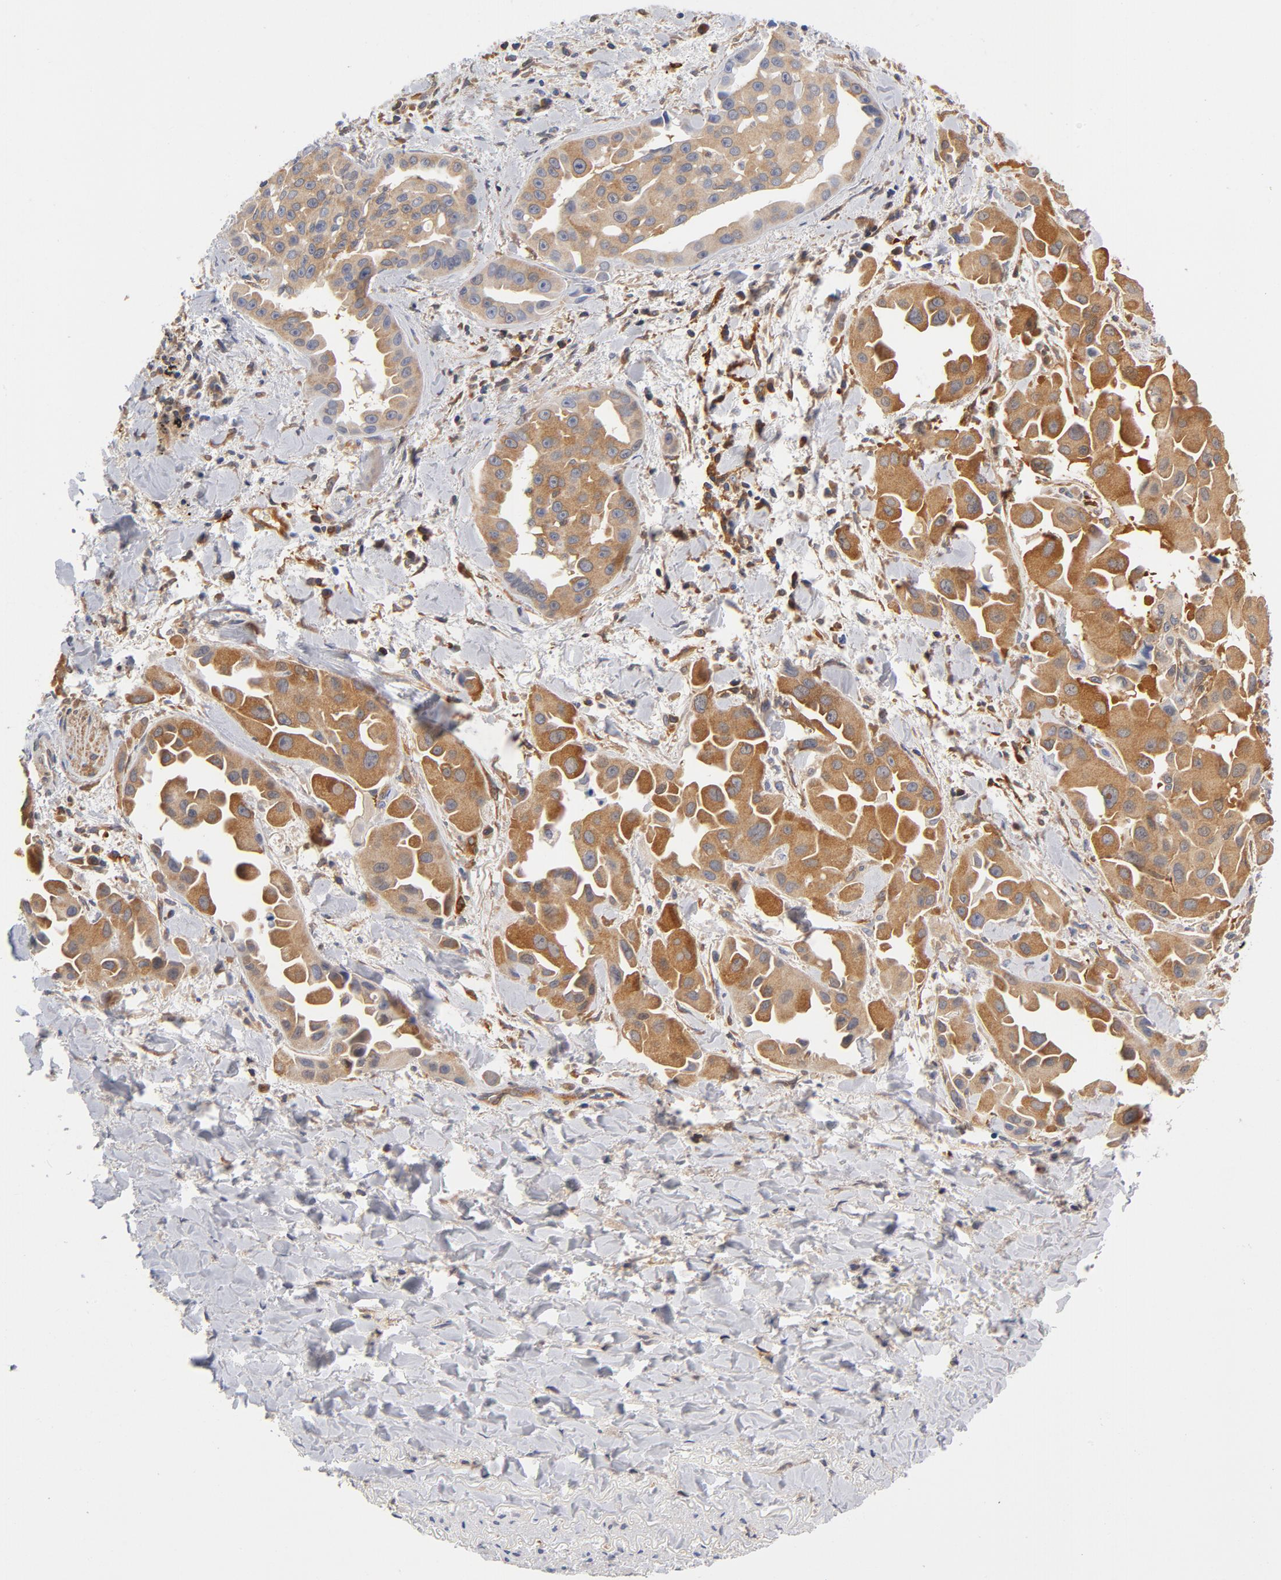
{"staining": {"intensity": "moderate", "quantity": ">75%", "location": "cytoplasmic/membranous"}, "tissue": "lung cancer", "cell_type": "Tumor cells", "image_type": "cancer", "snomed": [{"axis": "morphology", "description": "Normal tissue, NOS"}, {"axis": "morphology", "description": "Adenocarcinoma, NOS"}, {"axis": "topography", "description": "Bronchus"}], "caption": "A photomicrograph of human lung cancer (adenocarcinoma) stained for a protein reveals moderate cytoplasmic/membranous brown staining in tumor cells. The staining was performed using DAB (3,3'-diaminobenzidine), with brown indicating positive protein expression. Nuclei are stained blue with hematoxylin.", "gene": "ASMTL", "patient": {"sex": "male", "age": 68}}